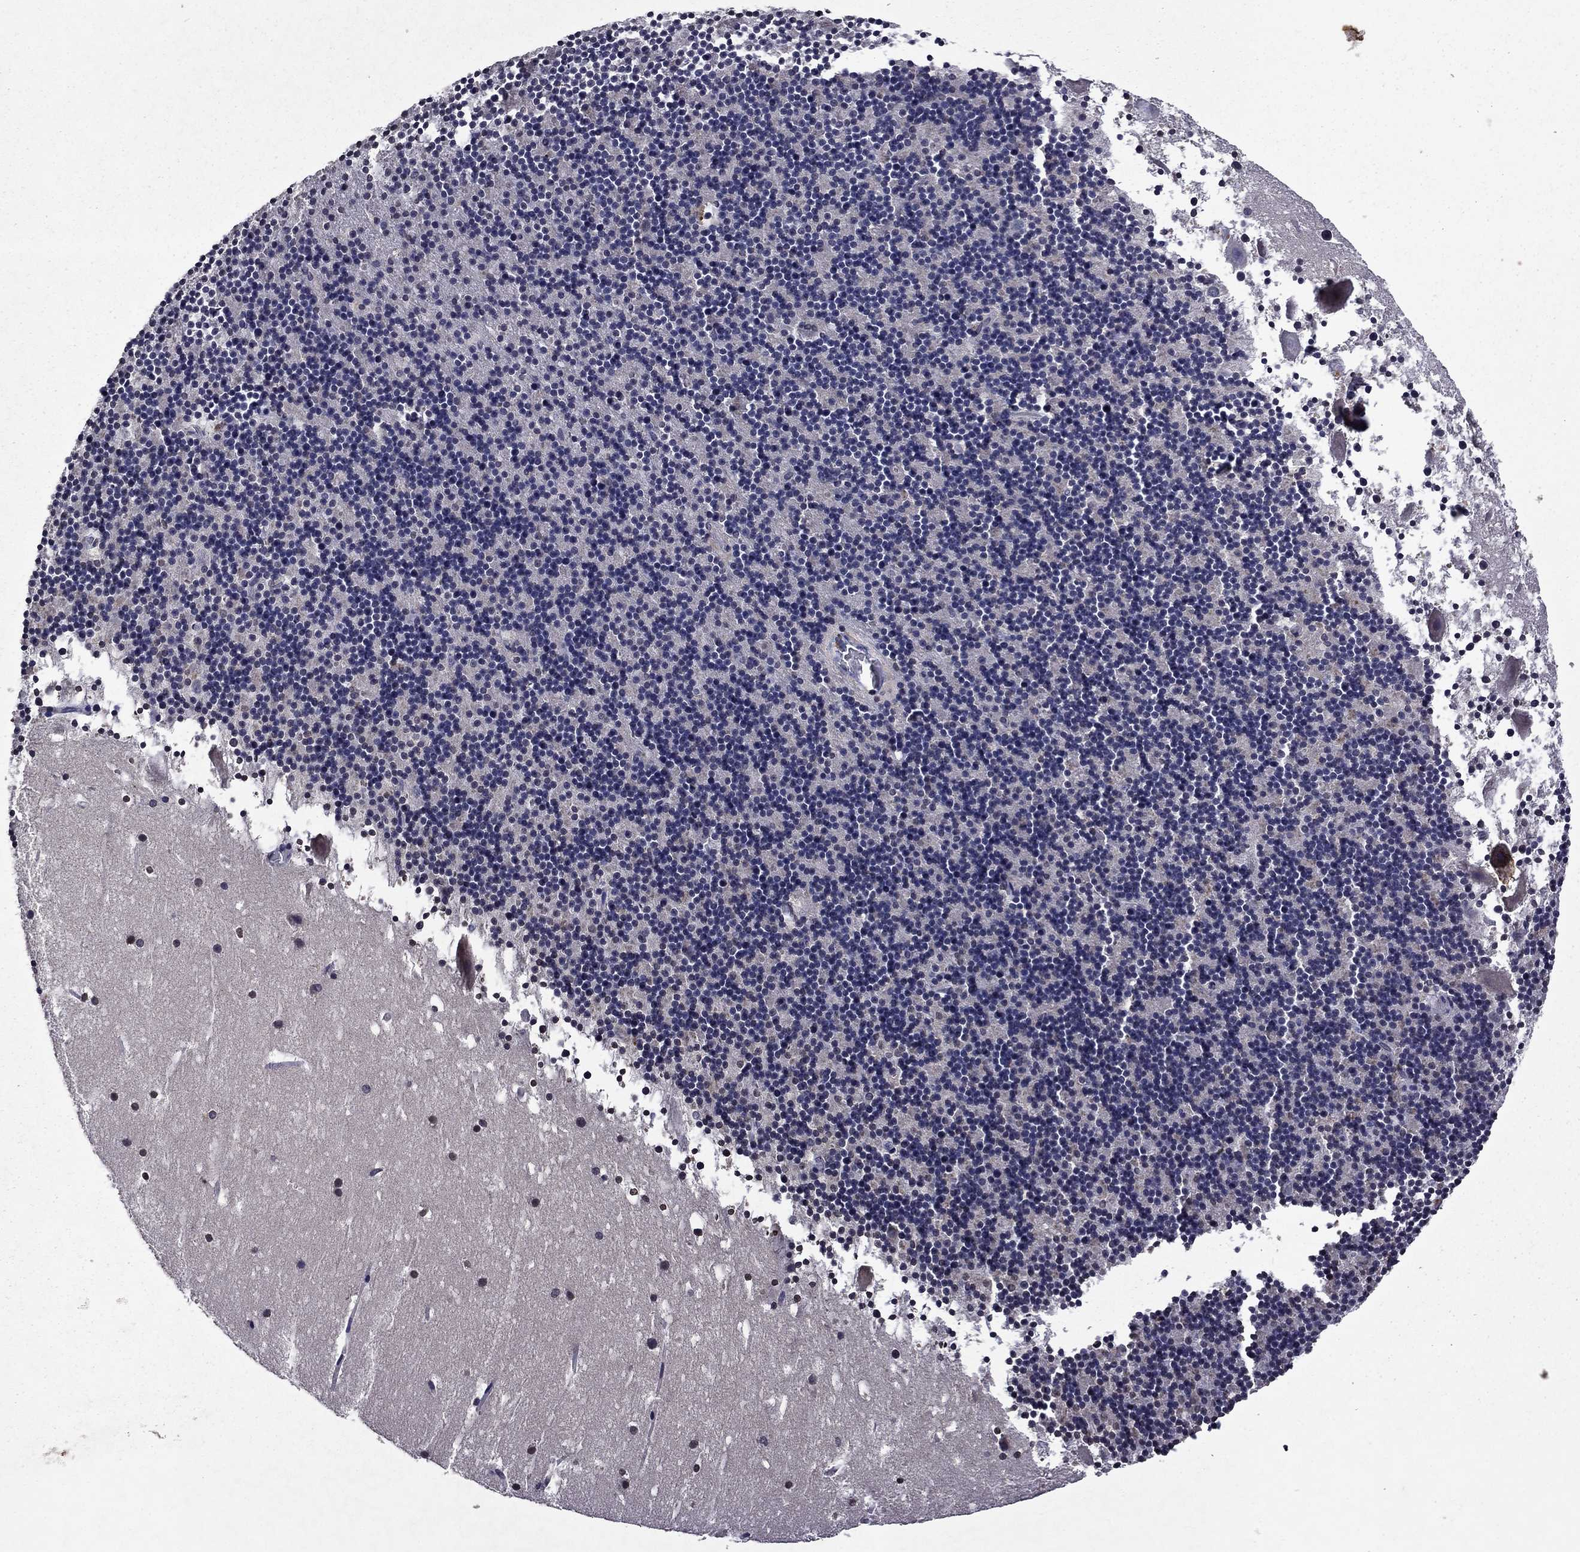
{"staining": {"intensity": "negative", "quantity": "none", "location": "none"}, "tissue": "cerebellum", "cell_type": "Cells in granular layer", "image_type": "normal", "snomed": [{"axis": "morphology", "description": "Normal tissue, NOS"}, {"axis": "topography", "description": "Cerebellum"}], "caption": "Immunohistochemistry (IHC) histopathology image of normal cerebellum stained for a protein (brown), which demonstrates no staining in cells in granular layer. (DAB (3,3'-diaminobenzidine) immunohistochemistry visualized using brightfield microscopy, high magnification).", "gene": "NLGN1", "patient": {"sex": "male", "age": 37}}